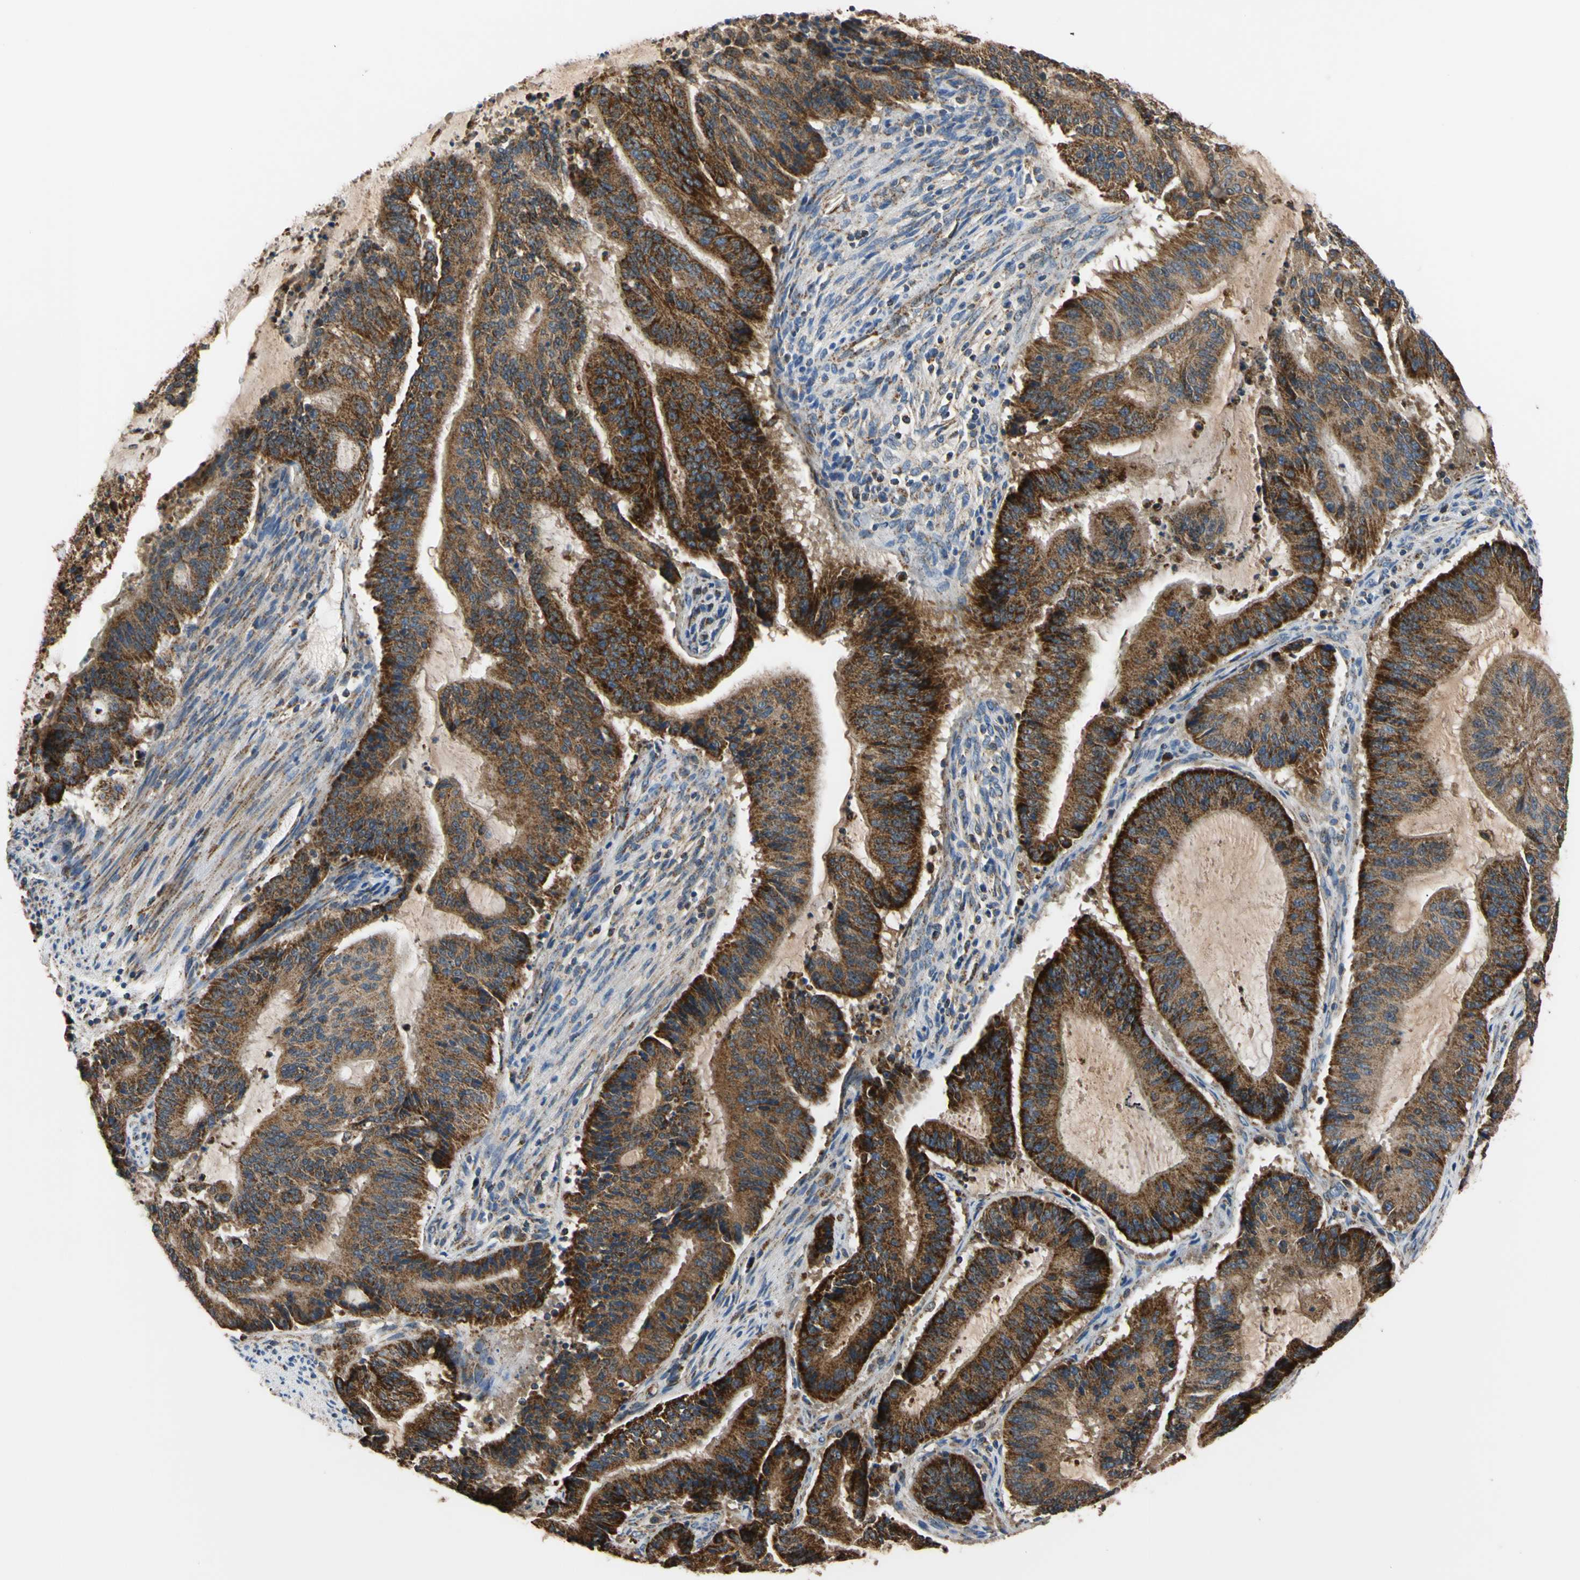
{"staining": {"intensity": "strong", "quantity": ">75%", "location": "cytoplasmic/membranous"}, "tissue": "liver cancer", "cell_type": "Tumor cells", "image_type": "cancer", "snomed": [{"axis": "morphology", "description": "Cholangiocarcinoma"}, {"axis": "topography", "description": "Liver"}], "caption": "Immunohistochemical staining of human liver cancer (cholangiocarcinoma) exhibits strong cytoplasmic/membranous protein staining in approximately >75% of tumor cells. (DAB IHC, brown staining for protein, blue staining for nuclei).", "gene": "CLPP", "patient": {"sex": "female", "age": 73}}